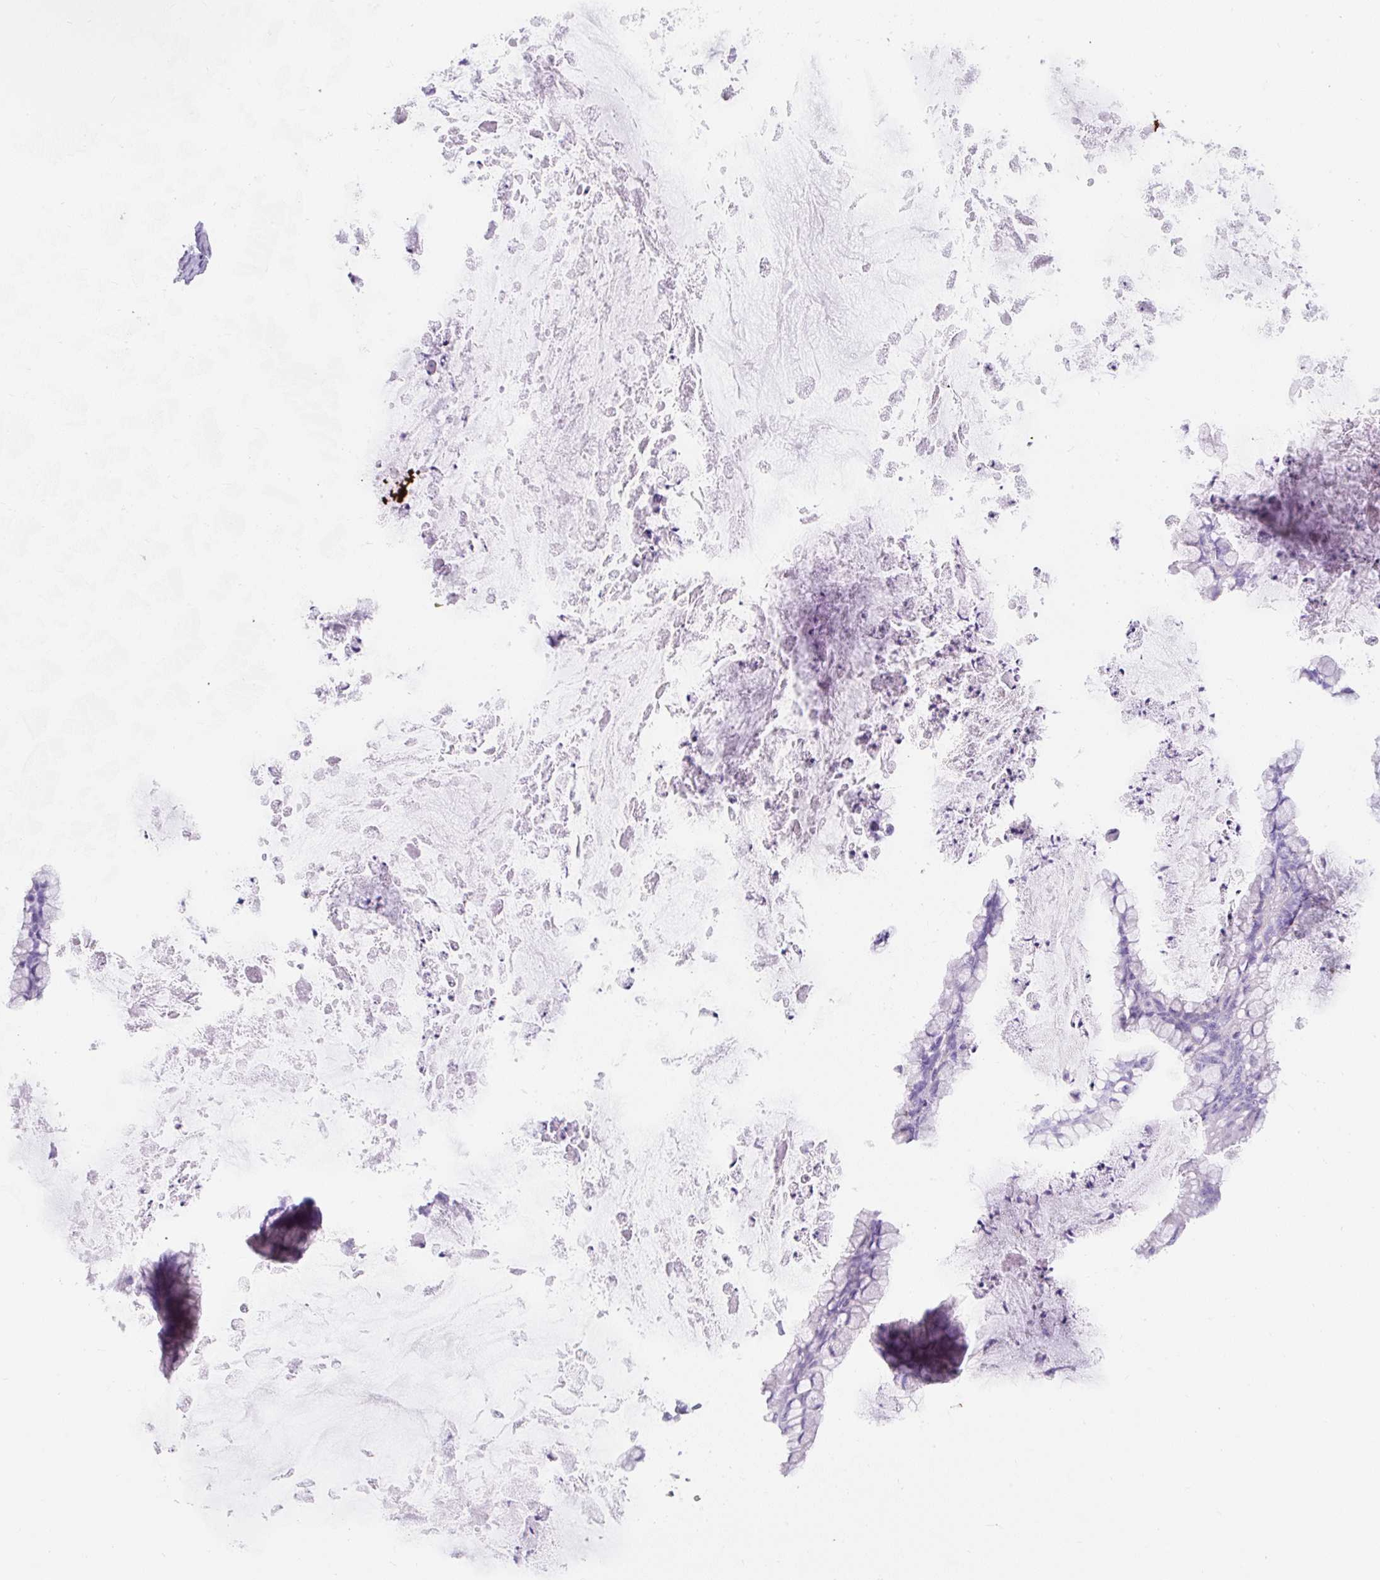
{"staining": {"intensity": "negative", "quantity": "none", "location": "none"}, "tissue": "ovarian cancer", "cell_type": "Tumor cells", "image_type": "cancer", "snomed": [{"axis": "morphology", "description": "Cystadenocarcinoma, mucinous, NOS"}, {"axis": "topography", "description": "Ovary"}], "caption": "The photomicrograph exhibits no significant positivity in tumor cells of ovarian mucinous cystadenocarcinoma. The staining was performed using DAB (3,3'-diaminobenzidine) to visualize the protein expression in brown, while the nuclei were stained in blue with hematoxylin (Magnification: 20x).", "gene": "APOC4-APOC2", "patient": {"sex": "female", "age": 35}}